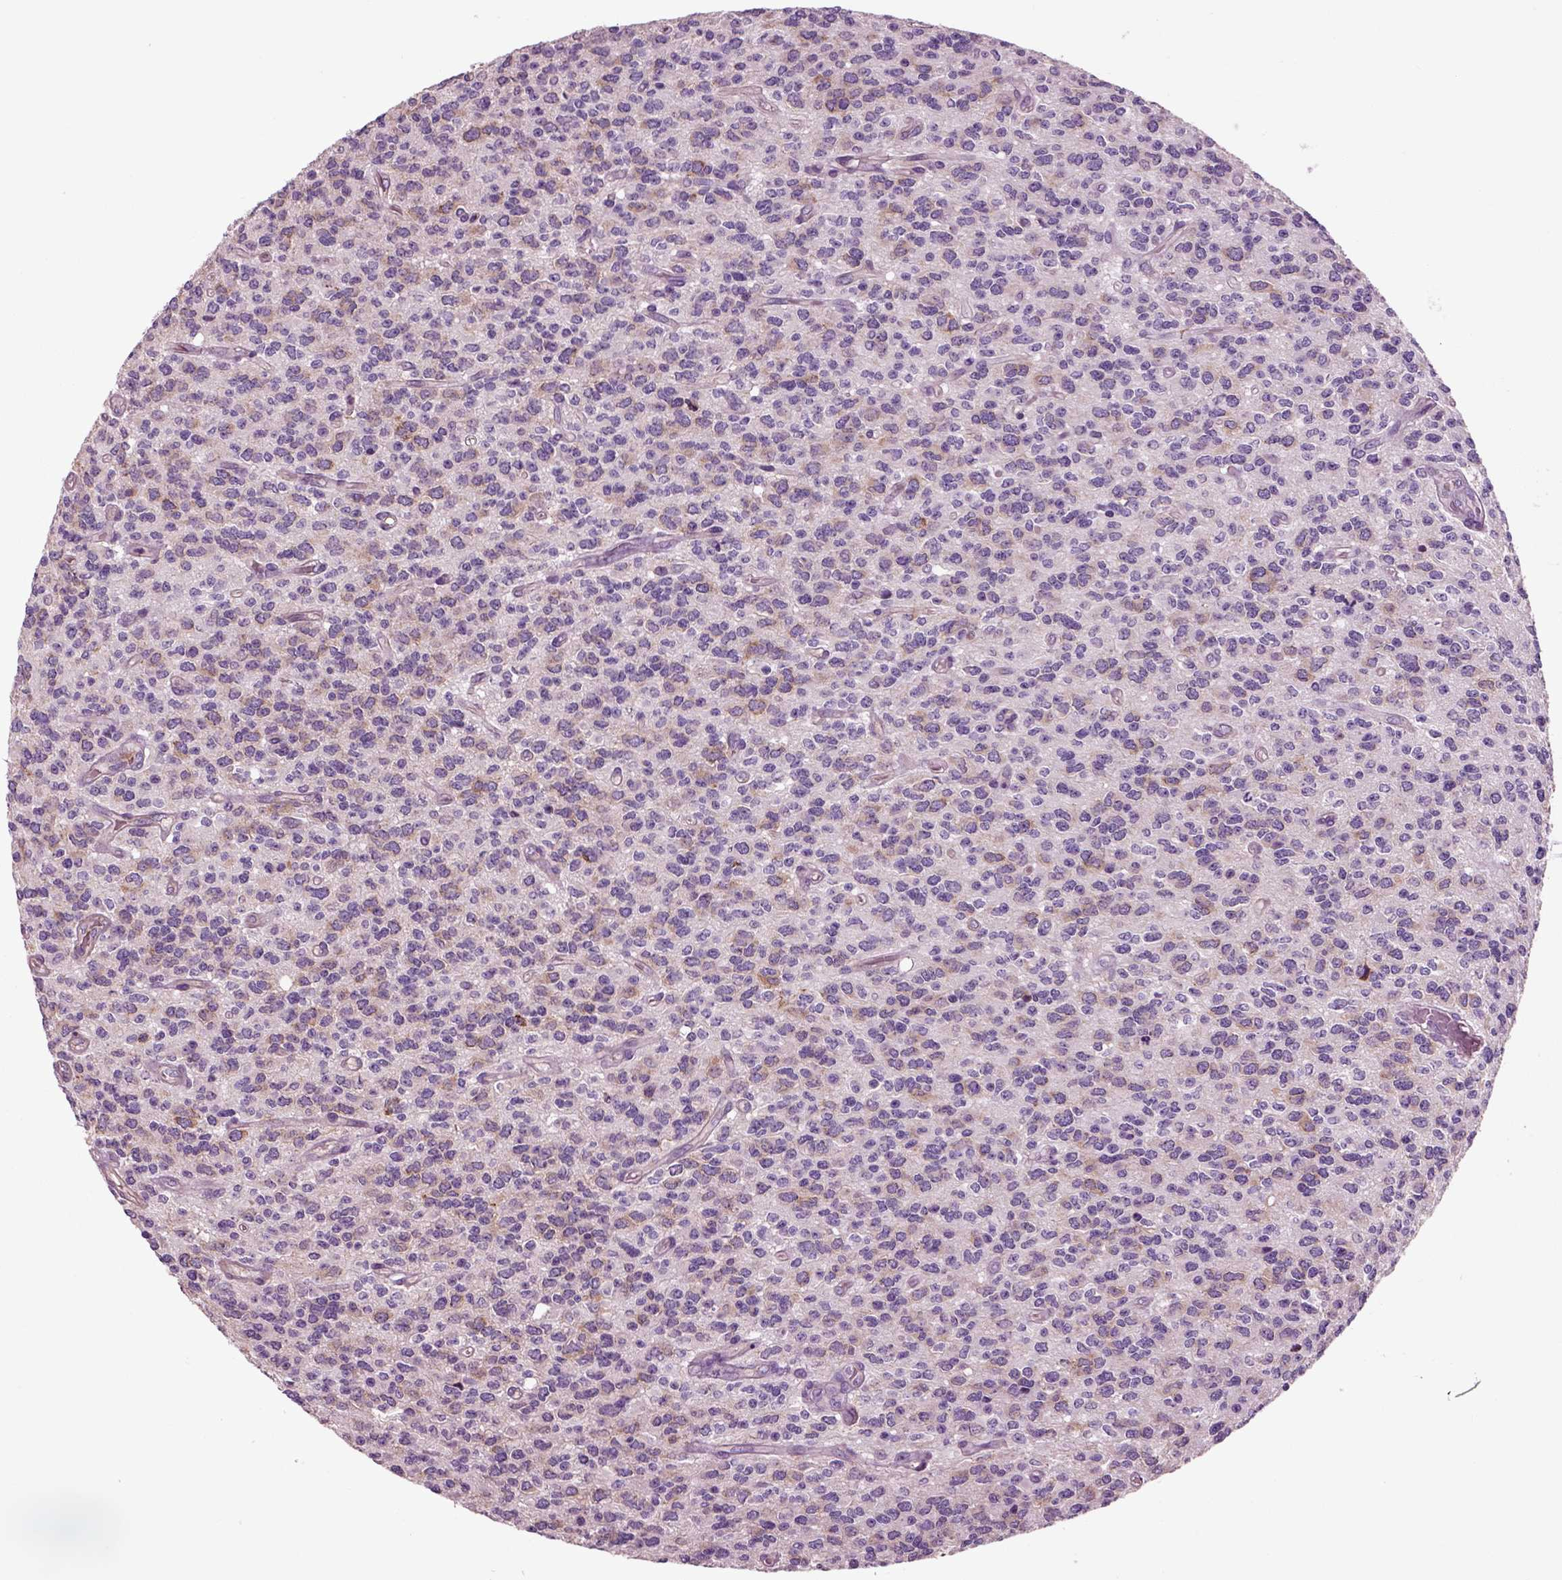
{"staining": {"intensity": "negative", "quantity": "none", "location": "none"}, "tissue": "glioma", "cell_type": "Tumor cells", "image_type": "cancer", "snomed": [{"axis": "morphology", "description": "Glioma, malignant, Low grade"}, {"axis": "topography", "description": "Brain"}], "caption": "DAB (3,3'-diaminobenzidine) immunohistochemical staining of glioma reveals no significant expression in tumor cells. (Stains: DAB (3,3'-diaminobenzidine) IHC with hematoxylin counter stain, Microscopy: brightfield microscopy at high magnification).", "gene": "CHGB", "patient": {"sex": "female", "age": 45}}